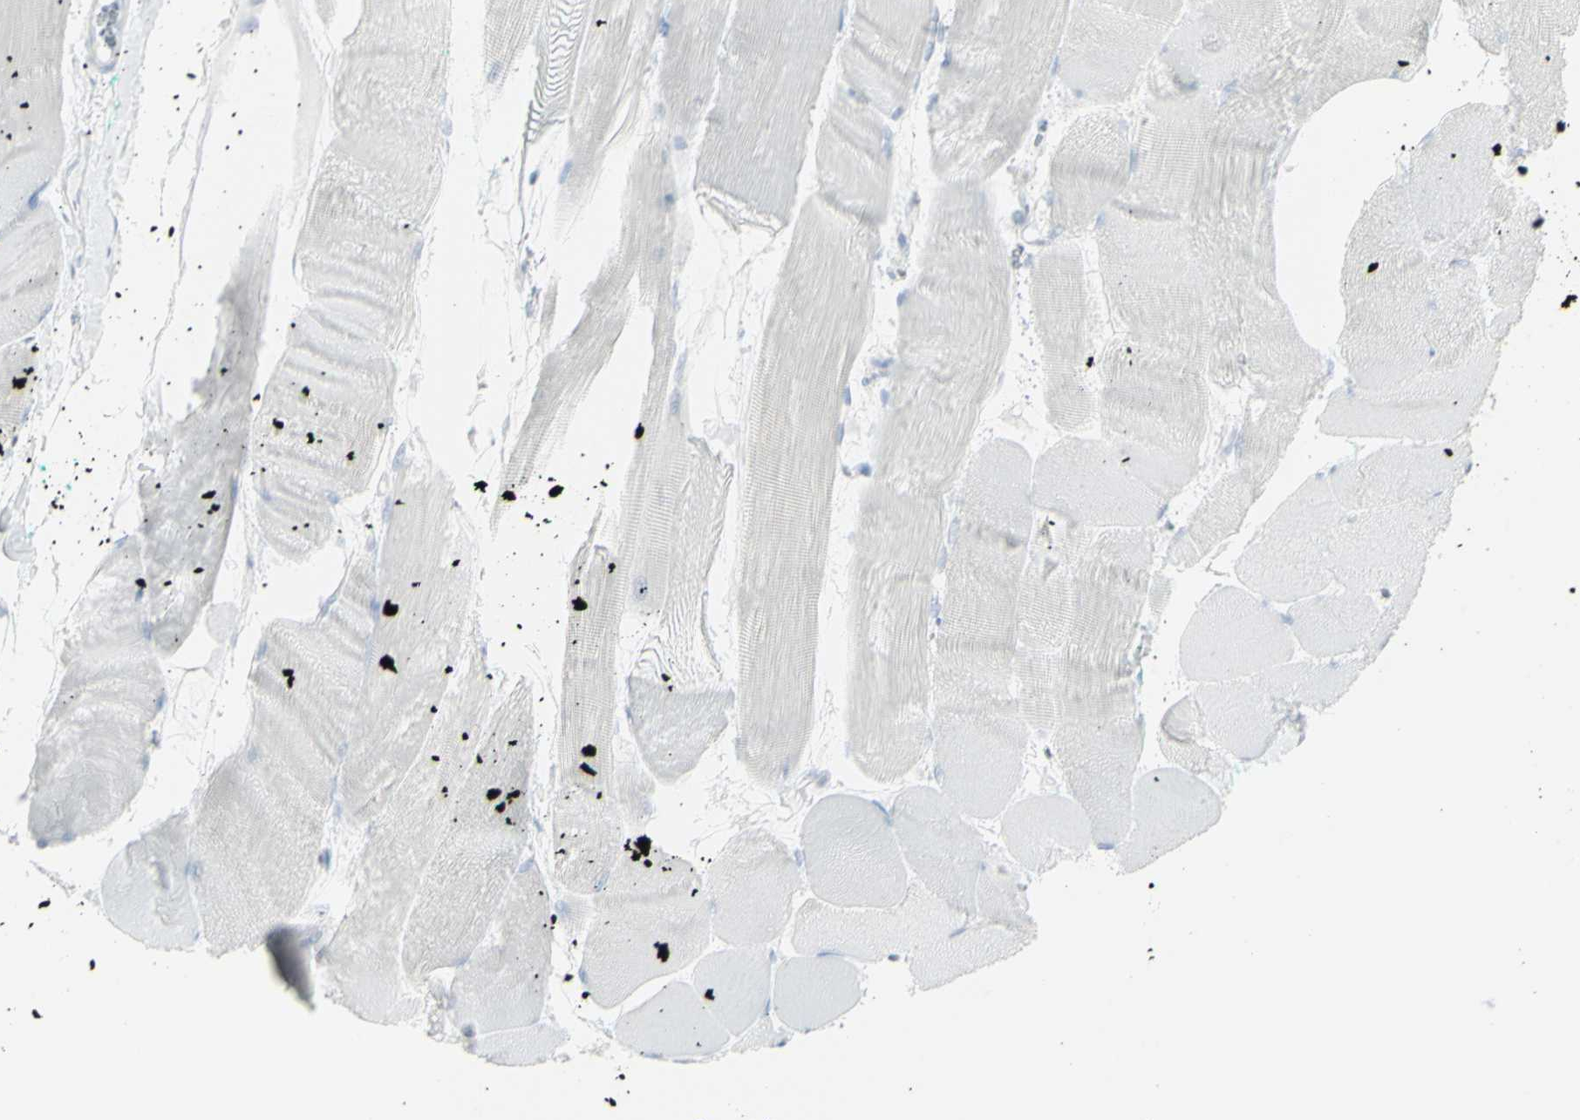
{"staining": {"intensity": "negative", "quantity": "none", "location": "none"}, "tissue": "skeletal muscle", "cell_type": "Myocytes", "image_type": "normal", "snomed": [{"axis": "morphology", "description": "Normal tissue, NOS"}, {"axis": "morphology", "description": "Squamous cell carcinoma, NOS"}, {"axis": "topography", "description": "Skeletal muscle"}], "caption": "This is an immunohistochemistry (IHC) micrograph of normal skeletal muscle. There is no expression in myocytes.", "gene": "ENSG00000198211", "patient": {"sex": "male", "age": 51}}